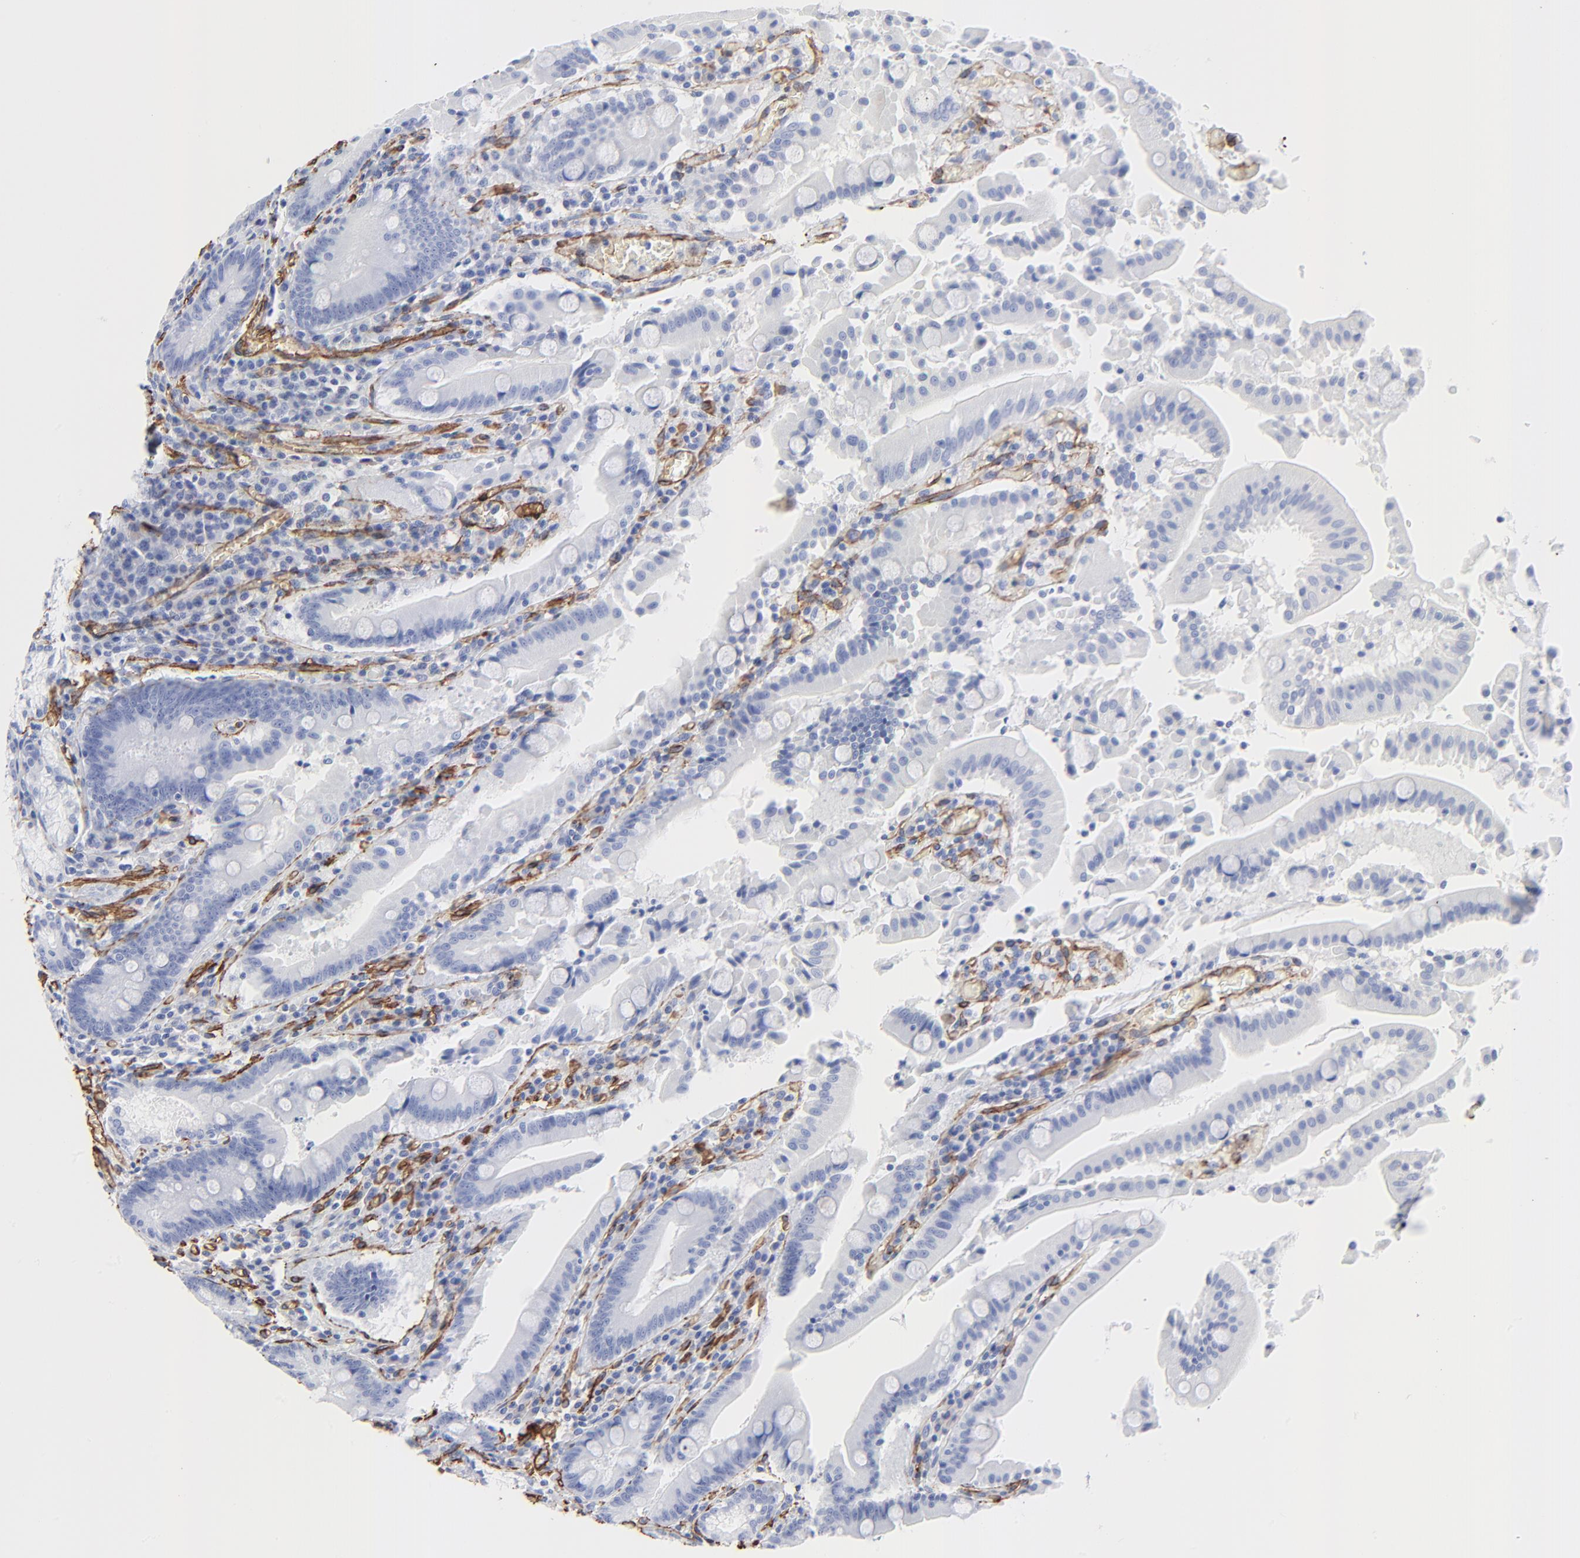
{"staining": {"intensity": "negative", "quantity": "none", "location": "none"}, "tissue": "stomach", "cell_type": "Glandular cells", "image_type": "normal", "snomed": [{"axis": "morphology", "description": "Normal tissue, NOS"}, {"axis": "topography", "description": "Stomach, lower"}], "caption": "DAB (3,3'-diaminobenzidine) immunohistochemical staining of unremarkable human stomach reveals no significant expression in glandular cells.", "gene": "CAV1", "patient": {"sex": "male", "age": 56}}